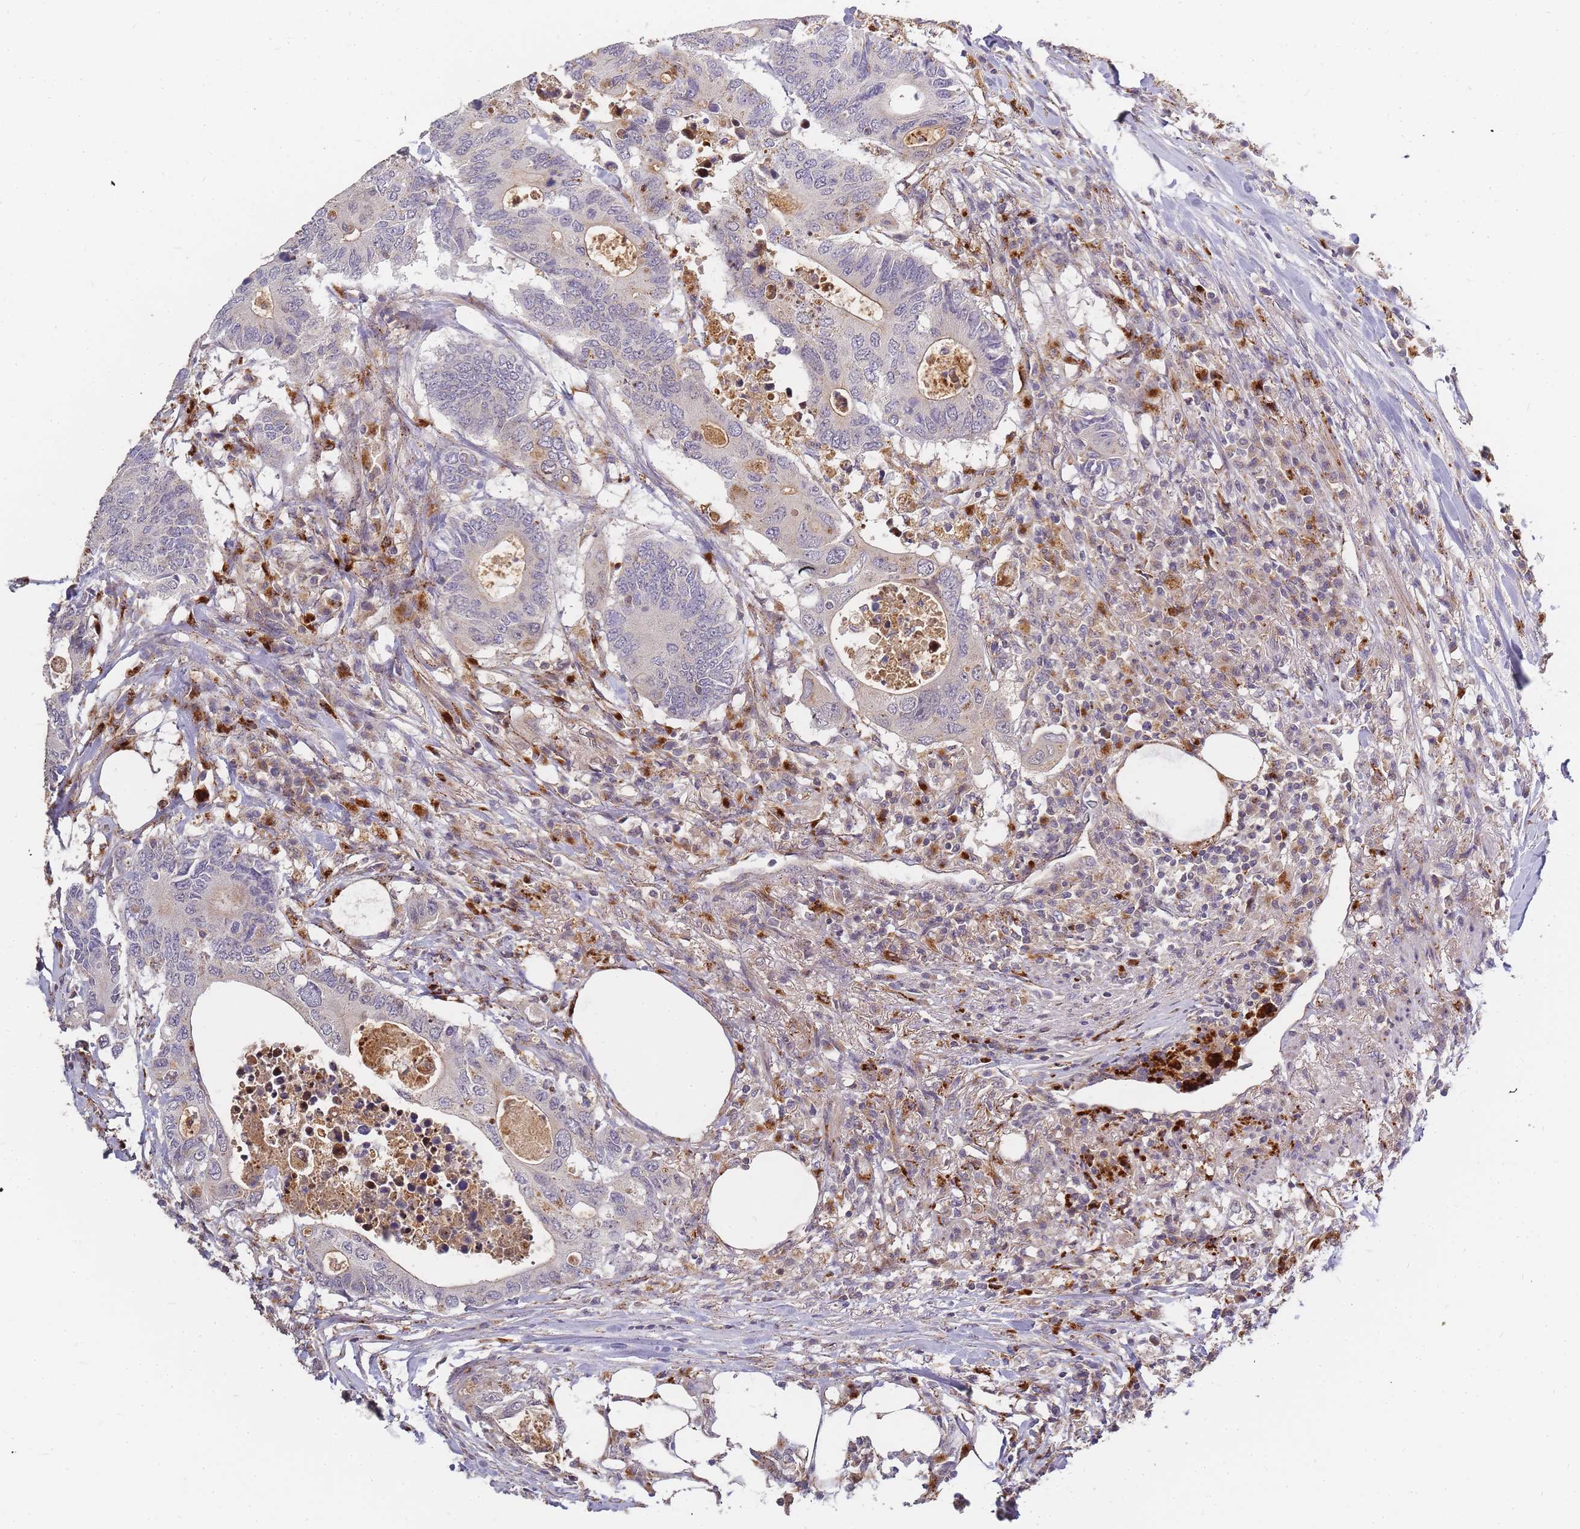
{"staining": {"intensity": "weak", "quantity": "<25%", "location": "cytoplasmic/membranous"}, "tissue": "colorectal cancer", "cell_type": "Tumor cells", "image_type": "cancer", "snomed": [{"axis": "morphology", "description": "Adenocarcinoma, NOS"}, {"axis": "topography", "description": "Colon"}], "caption": "This is a histopathology image of IHC staining of colorectal cancer (adenocarcinoma), which shows no staining in tumor cells. (DAB (3,3'-diaminobenzidine) IHC visualized using brightfield microscopy, high magnification).", "gene": "ATG5", "patient": {"sex": "male", "age": 71}}